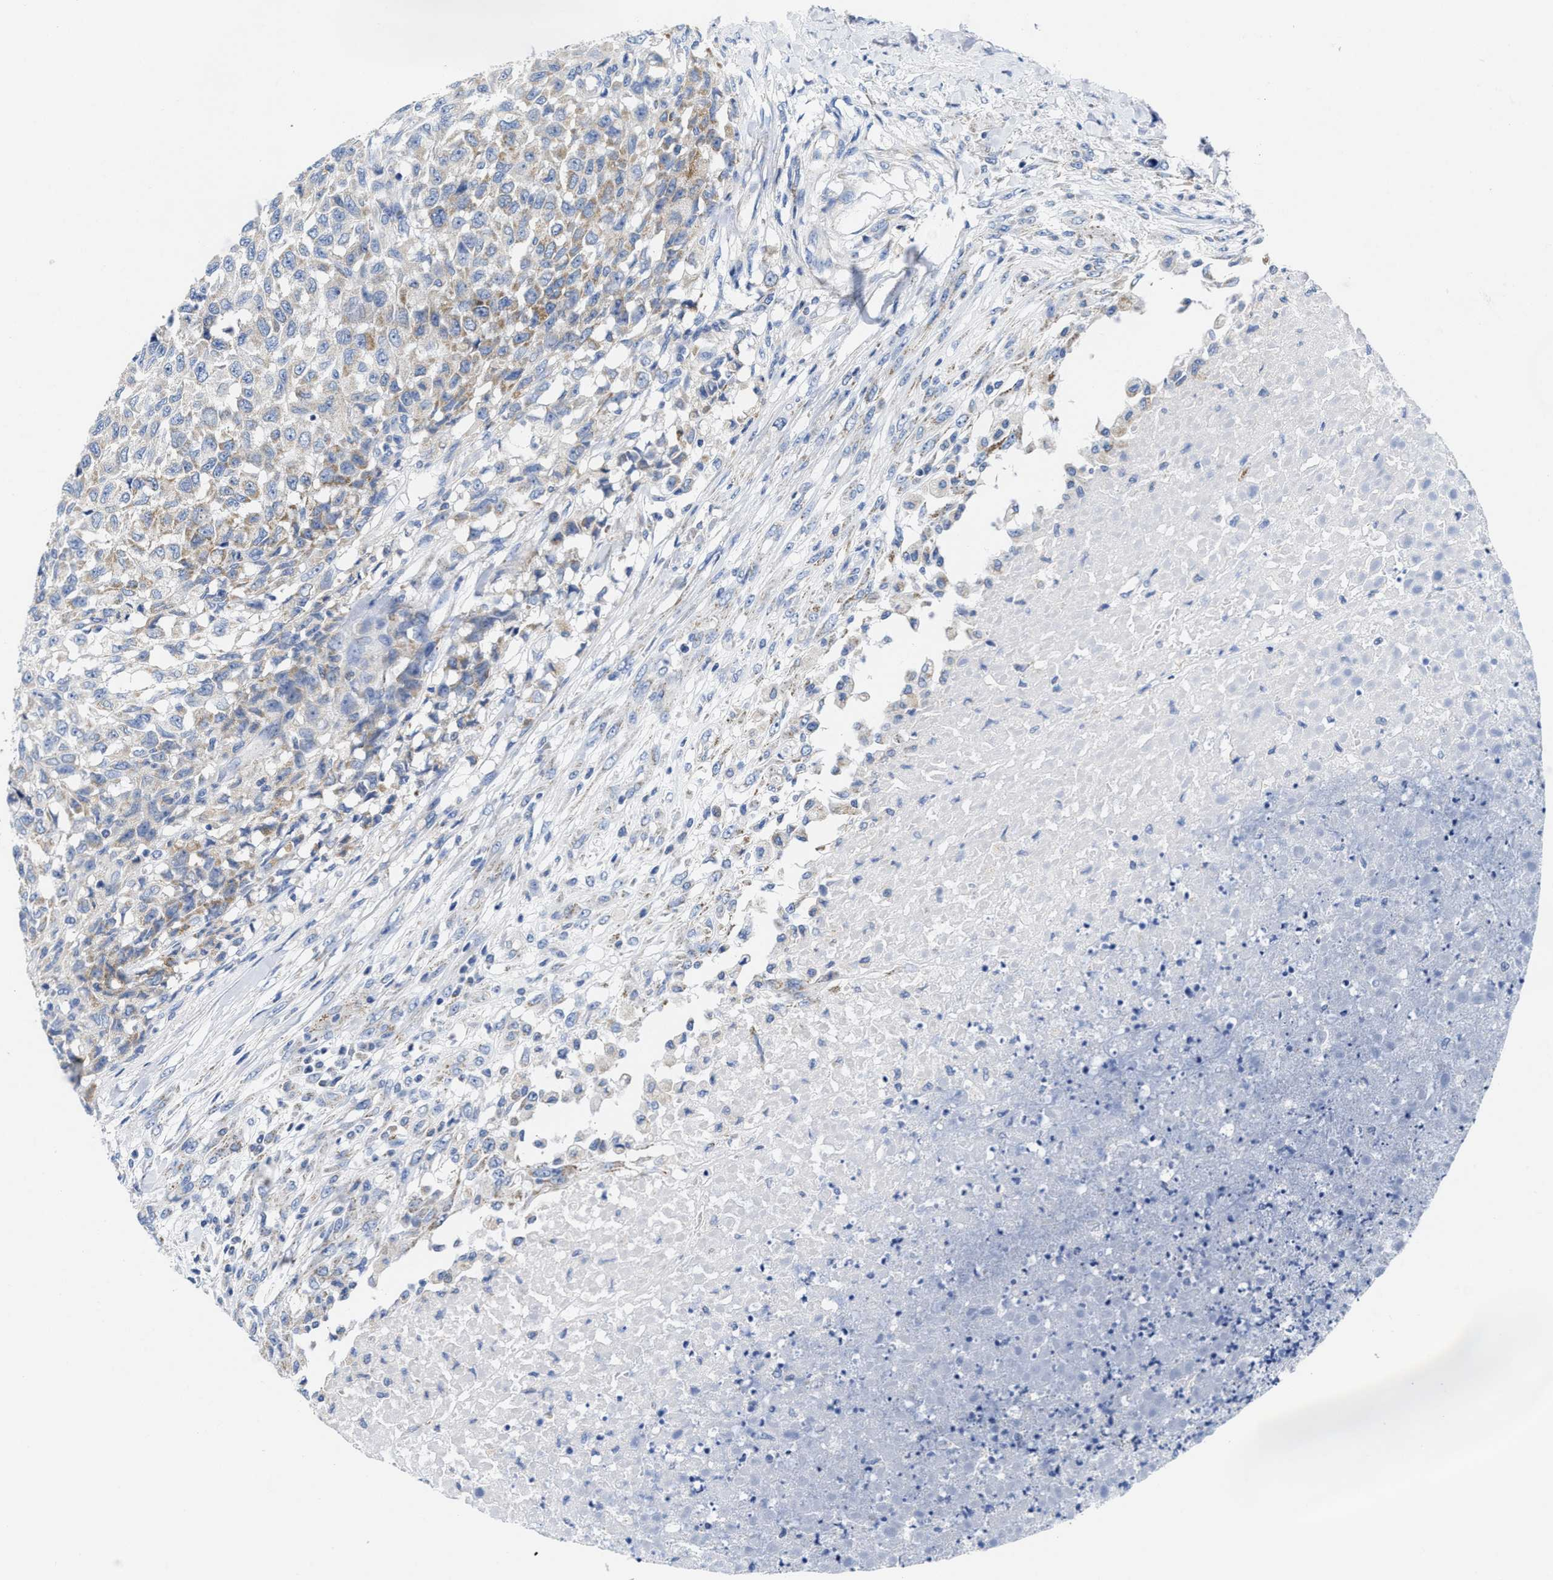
{"staining": {"intensity": "weak", "quantity": "25%-75%", "location": "cytoplasmic/membranous"}, "tissue": "testis cancer", "cell_type": "Tumor cells", "image_type": "cancer", "snomed": [{"axis": "morphology", "description": "Seminoma, NOS"}, {"axis": "topography", "description": "Testis"}], "caption": "Human testis cancer (seminoma) stained with a brown dye demonstrates weak cytoplasmic/membranous positive positivity in approximately 25%-75% of tumor cells.", "gene": "TBRG4", "patient": {"sex": "male", "age": 59}}